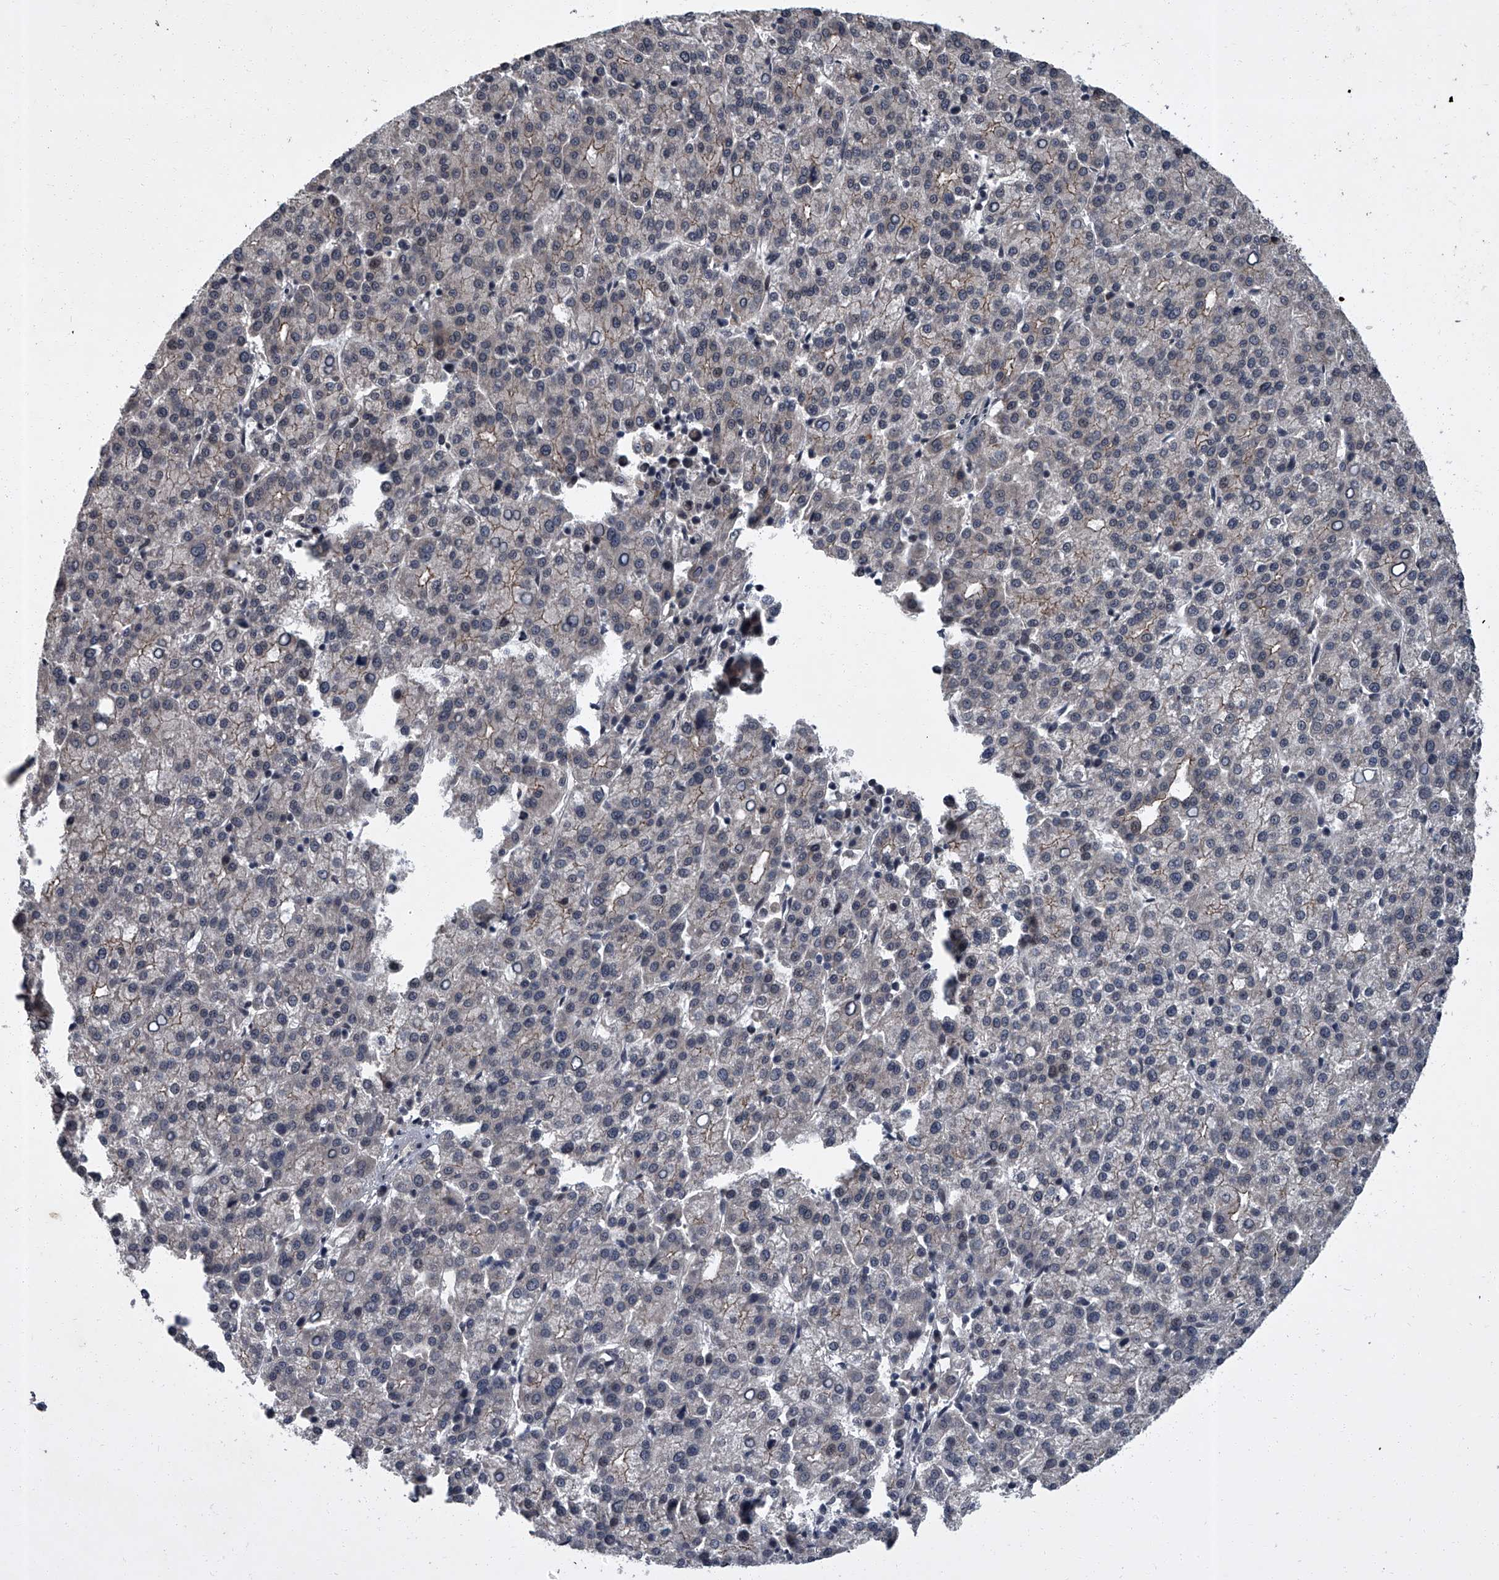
{"staining": {"intensity": "moderate", "quantity": "<25%", "location": "cytoplasmic/membranous"}, "tissue": "liver cancer", "cell_type": "Tumor cells", "image_type": "cancer", "snomed": [{"axis": "morphology", "description": "Carcinoma, Hepatocellular, NOS"}, {"axis": "topography", "description": "Liver"}], "caption": "Brown immunohistochemical staining in liver cancer (hepatocellular carcinoma) exhibits moderate cytoplasmic/membranous expression in approximately <25% of tumor cells.", "gene": "ZNF518B", "patient": {"sex": "female", "age": 58}}